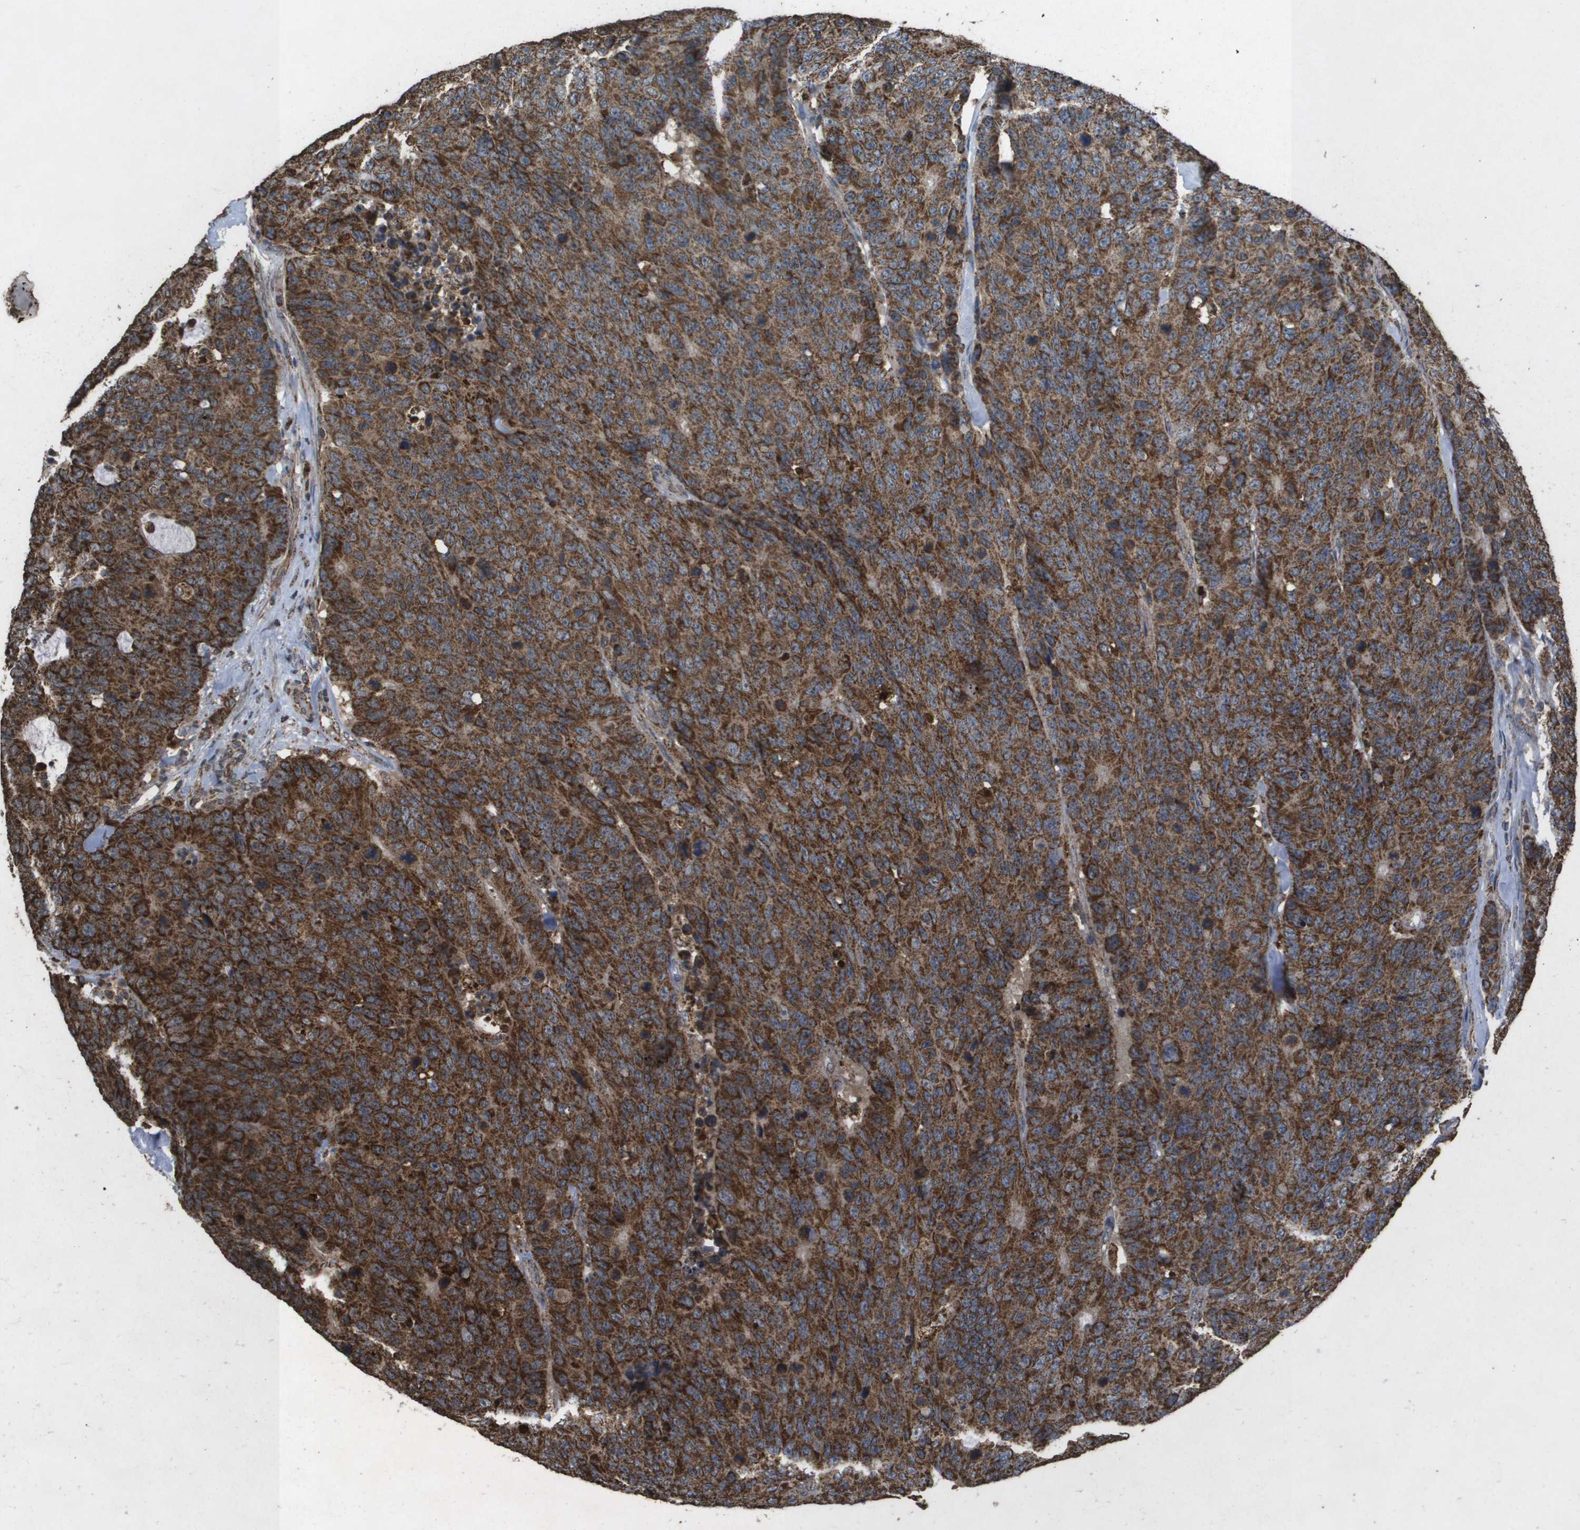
{"staining": {"intensity": "strong", "quantity": ">75%", "location": "cytoplasmic/membranous"}, "tissue": "colorectal cancer", "cell_type": "Tumor cells", "image_type": "cancer", "snomed": [{"axis": "morphology", "description": "Adenocarcinoma, NOS"}, {"axis": "topography", "description": "Colon"}], "caption": "Protein positivity by immunohistochemistry (IHC) displays strong cytoplasmic/membranous positivity in about >75% of tumor cells in colorectal cancer.", "gene": "HSPE1", "patient": {"sex": "female", "age": 86}}